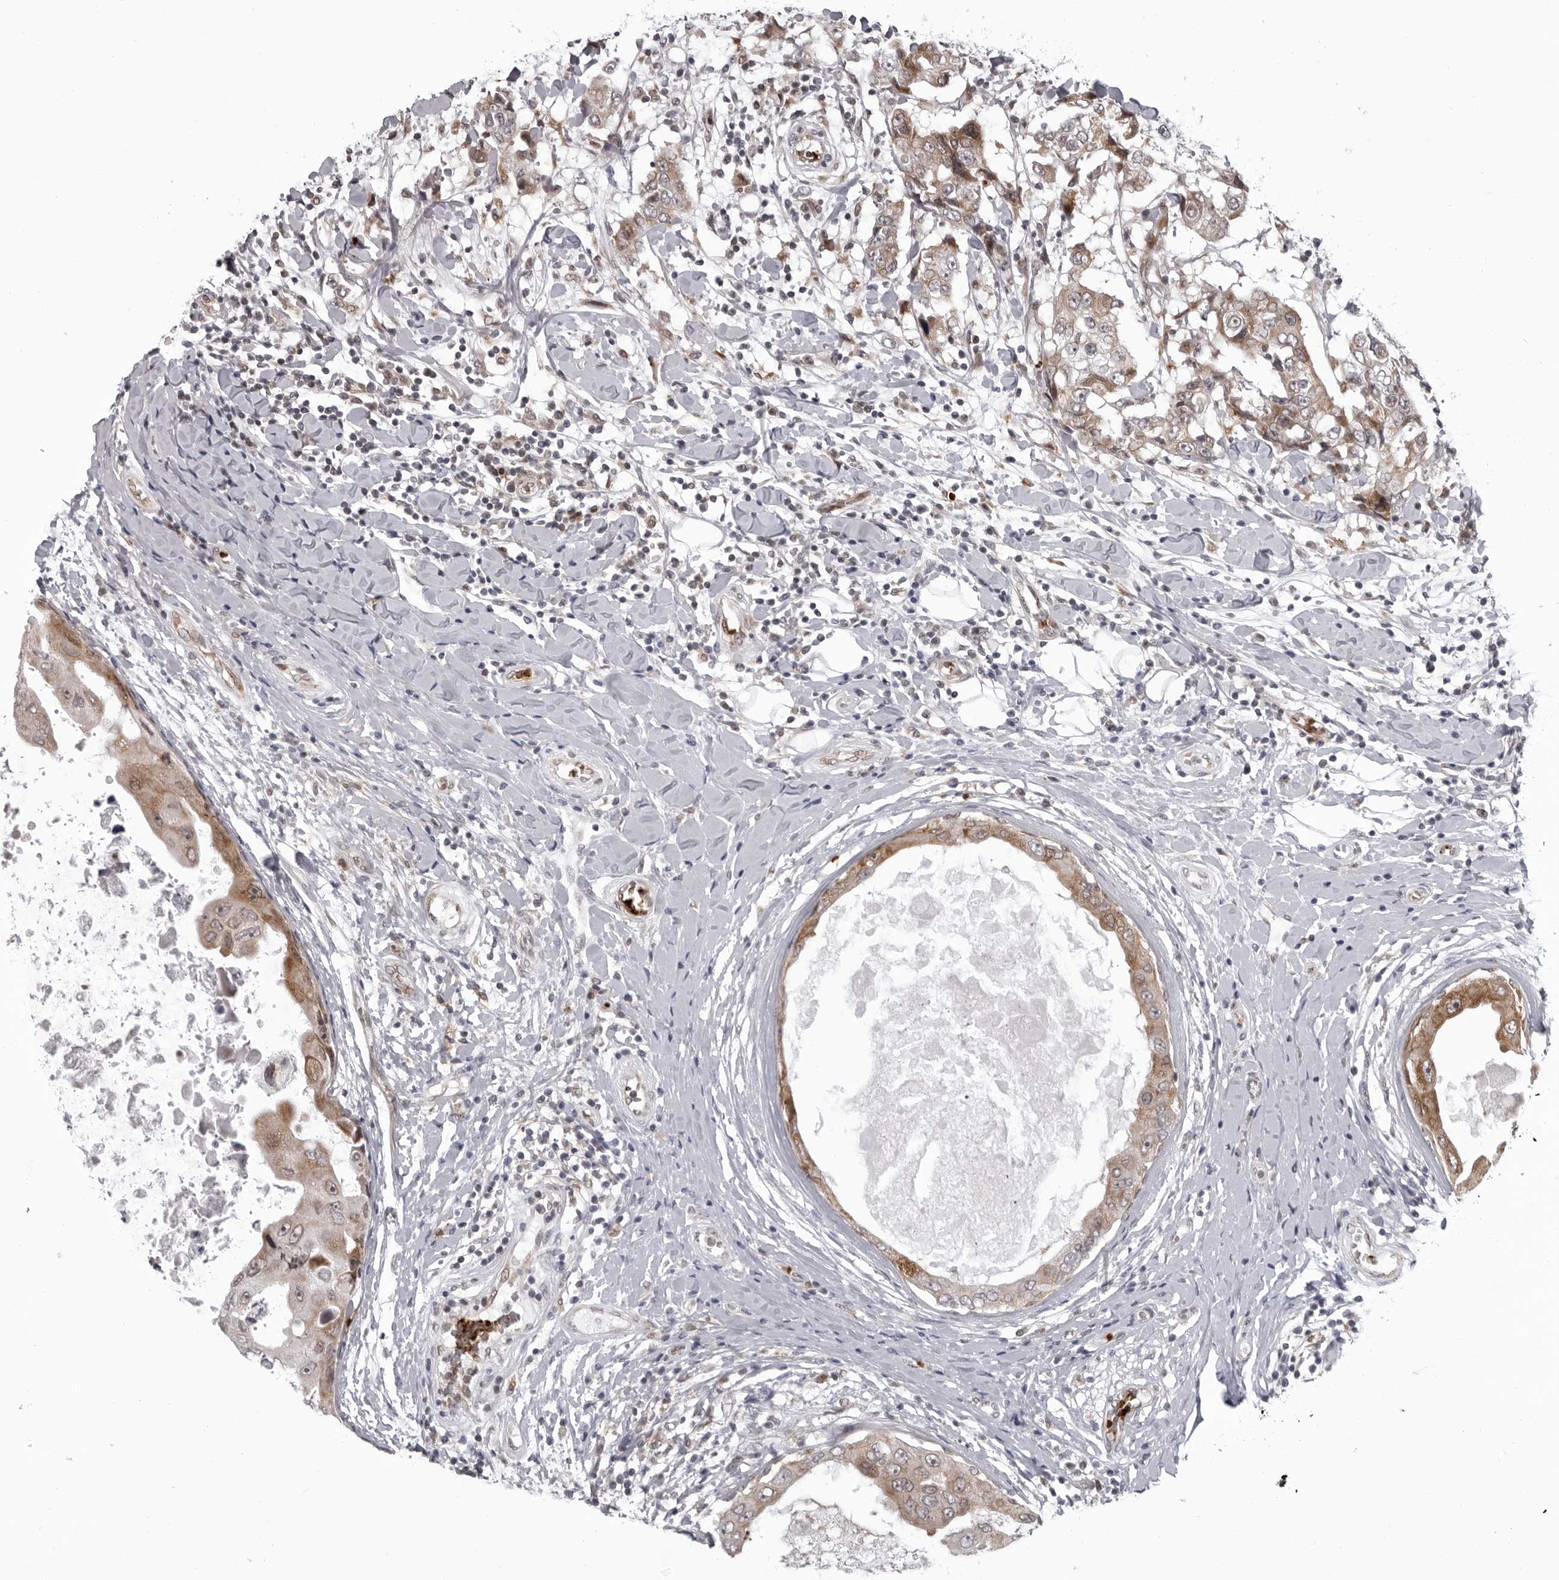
{"staining": {"intensity": "moderate", "quantity": ">75%", "location": "cytoplasmic/membranous"}, "tissue": "breast cancer", "cell_type": "Tumor cells", "image_type": "cancer", "snomed": [{"axis": "morphology", "description": "Duct carcinoma"}, {"axis": "topography", "description": "Breast"}], "caption": "A photomicrograph of breast cancer (invasive ductal carcinoma) stained for a protein demonstrates moderate cytoplasmic/membranous brown staining in tumor cells. (DAB (3,3'-diaminobenzidine) IHC, brown staining for protein, blue staining for nuclei).", "gene": "THOP1", "patient": {"sex": "female", "age": 27}}